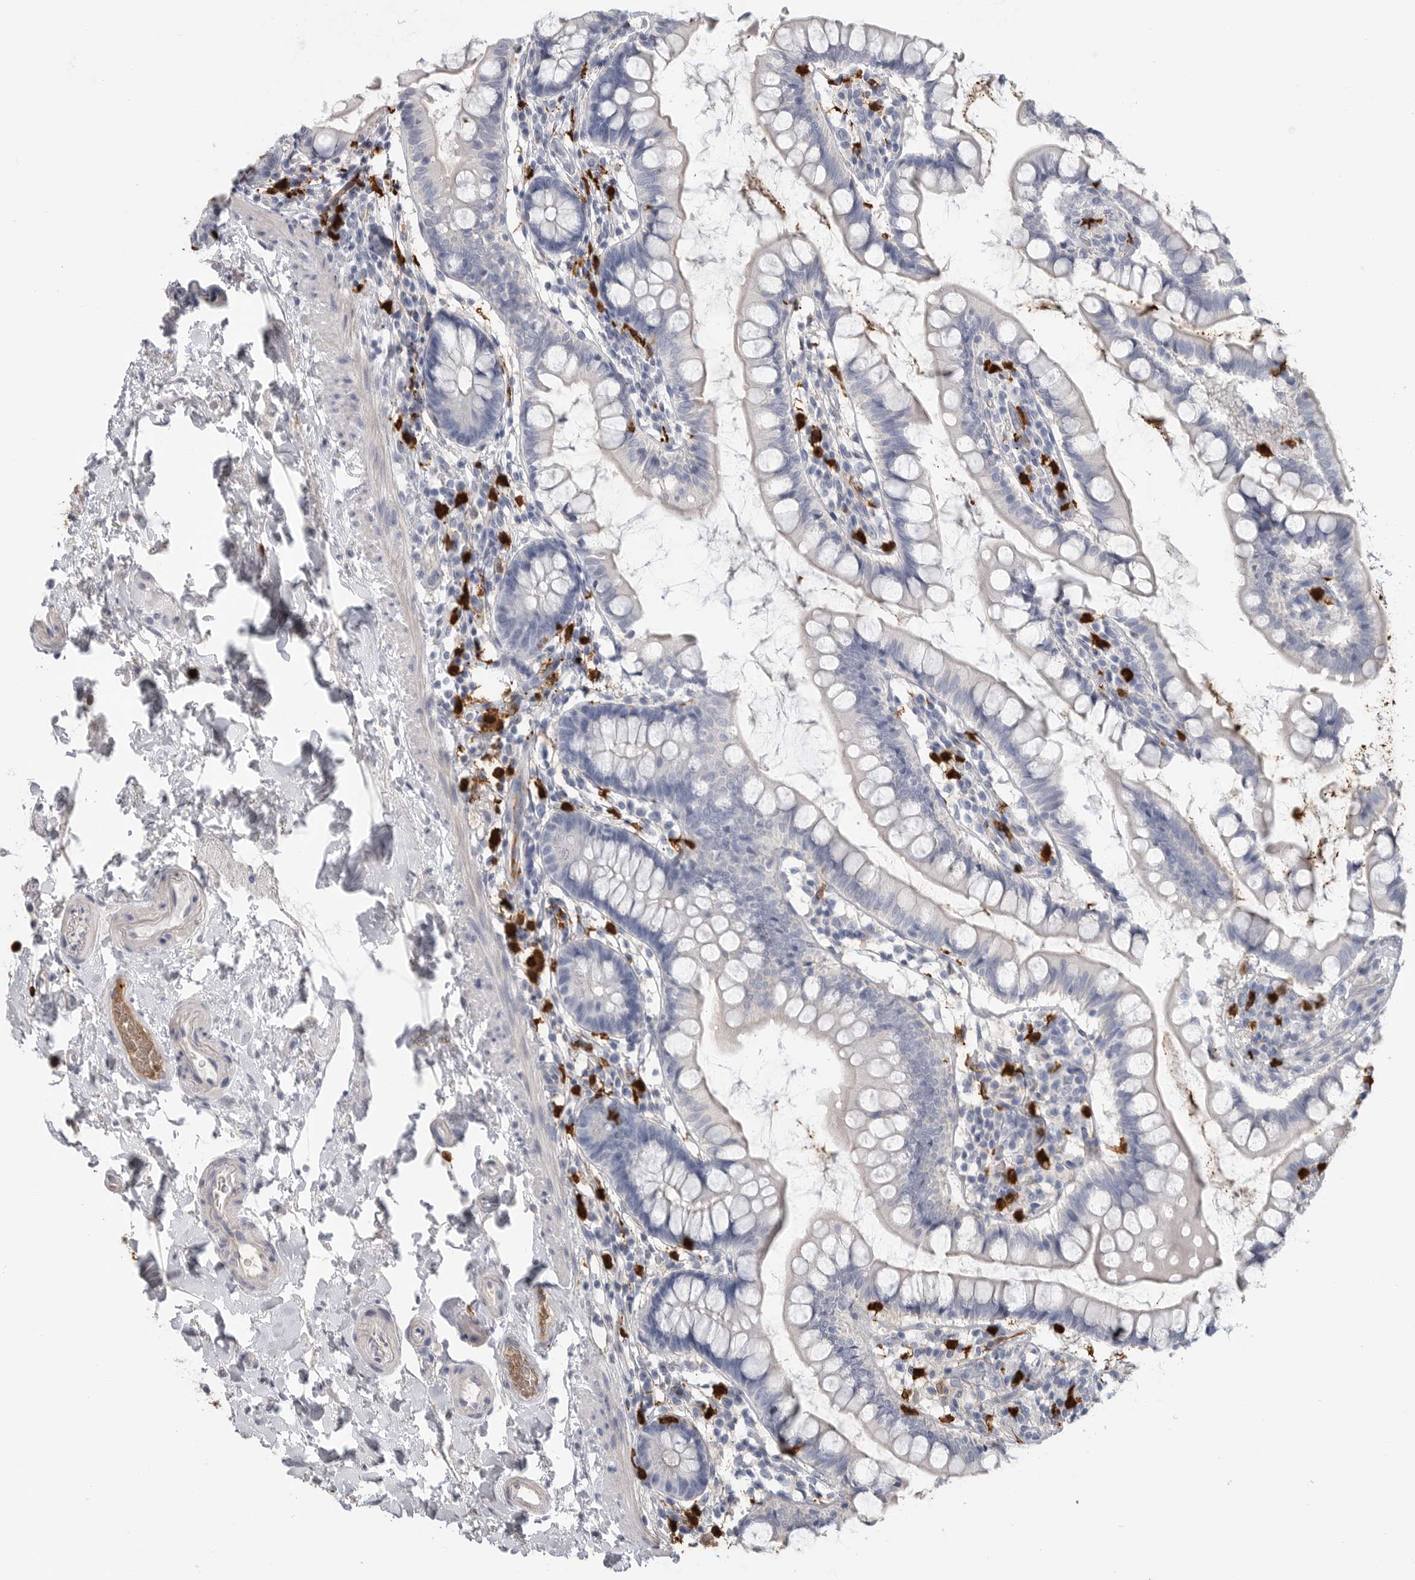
{"staining": {"intensity": "negative", "quantity": "none", "location": "none"}, "tissue": "small intestine", "cell_type": "Glandular cells", "image_type": "normal", "snomed": [{"axis": "morphology", "description": "Normal tissue, NOS"}, {"axis": "topography", "description": "Small intestine"}], "caption": "The histopathology image exhibits no significant staining in glandular cells of small intestine.", "gene": "CYB561D1", "patient": {"sex": "female", "age": 84}}